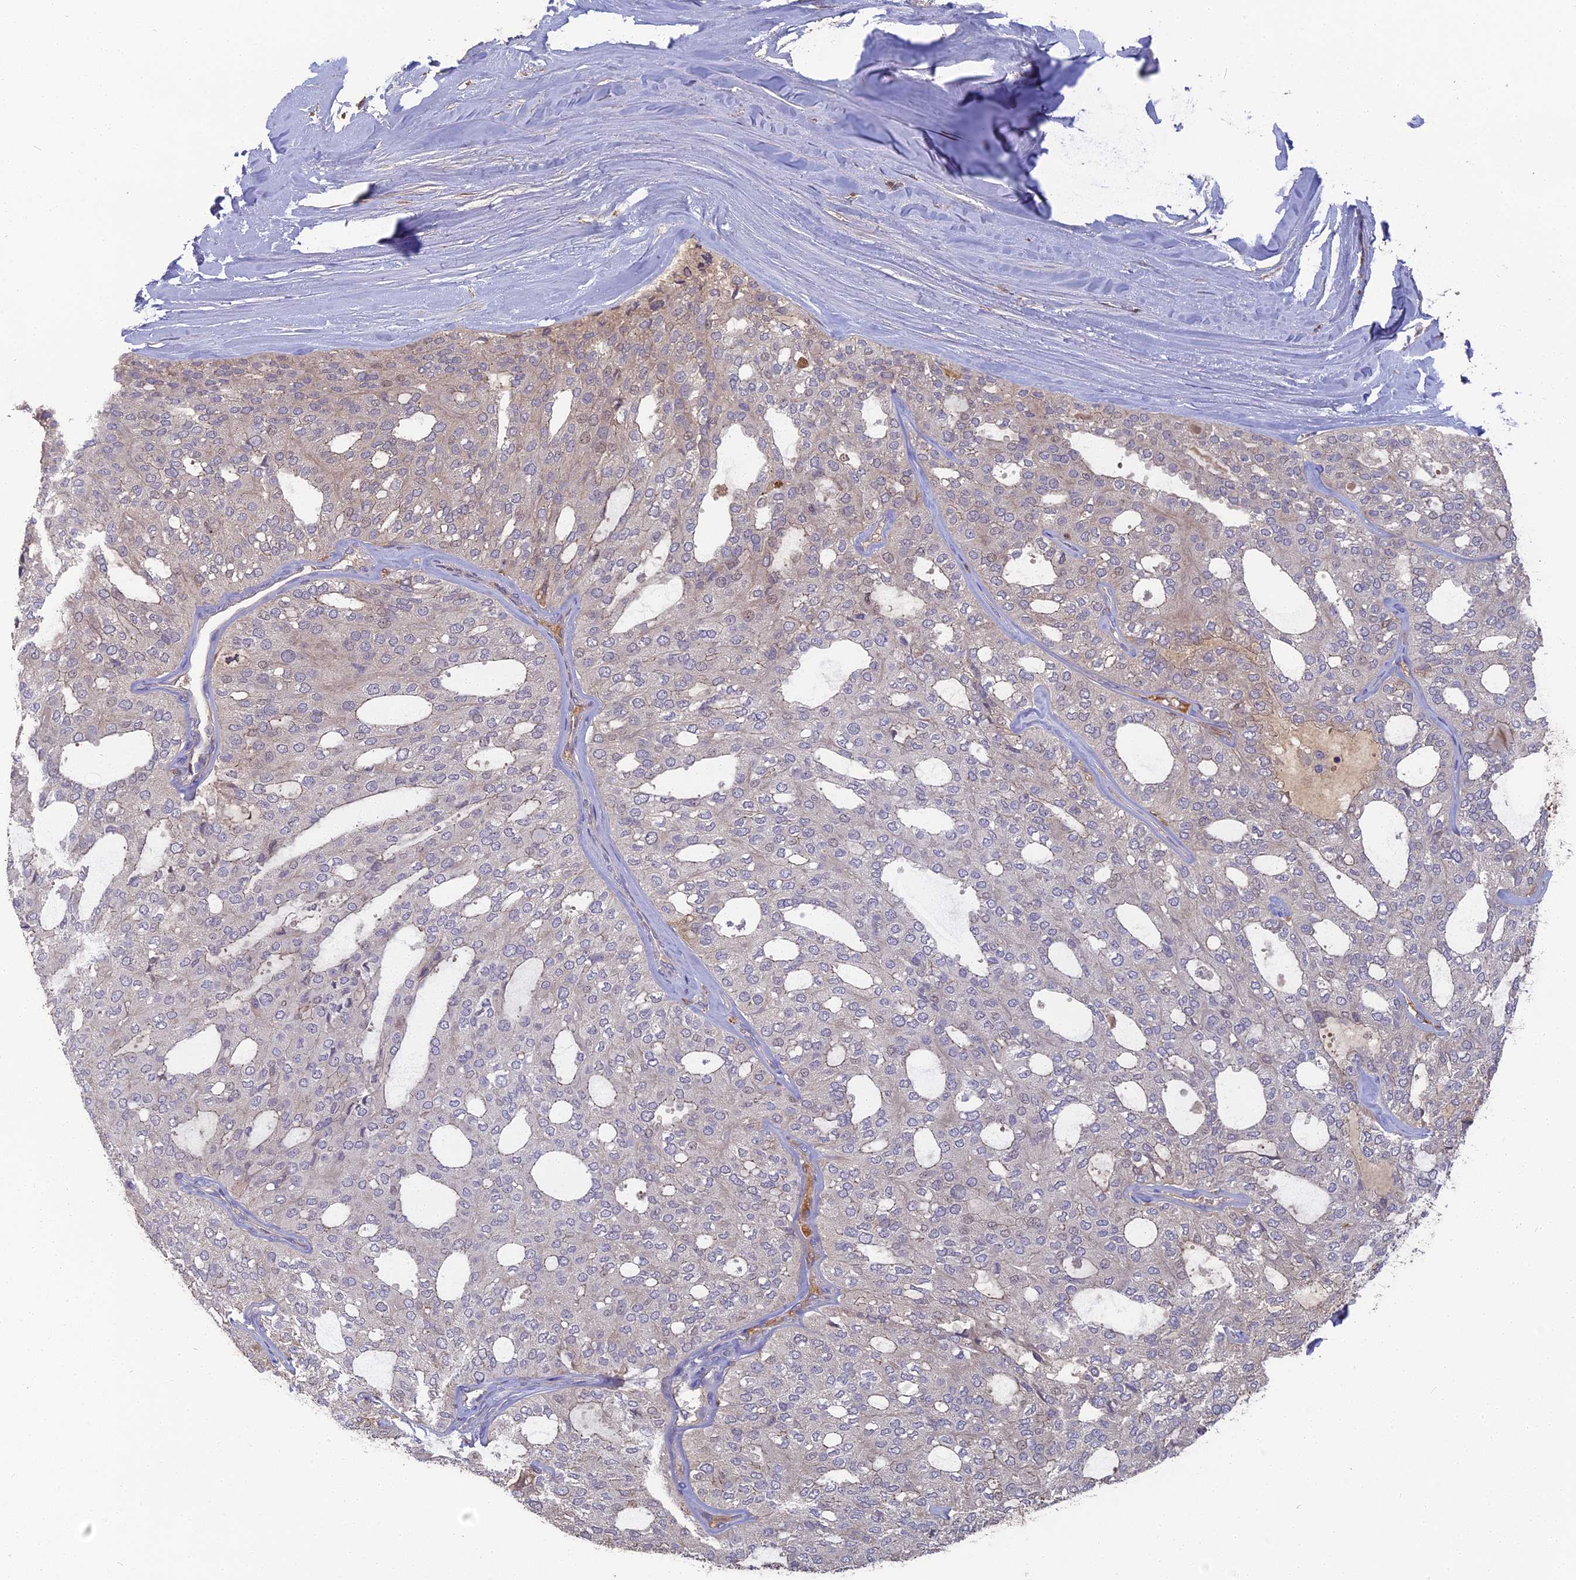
{"staining": {"intensity": "moderate", "quantity": "<25%", "location": "cytoplasmic/membranous"}, "tissue": "thyroid cancer", "cell_type": "Tumor cells", "image_type": "cancer", "snomed": [{"axis": "morphology", "description": "Follicular adenoma carcinoma, NOS"}, {"axis": "topography", "description": "Thyroid gland"}], "caption": "A brown stain shows moderate cytoplasmic/membranous expression of a protein in human thyroid cancer (follicular adenoma carcinoma) tumor cells.", "gene": "ERMAP", "patient": {"sex": "male", "age": 75}}